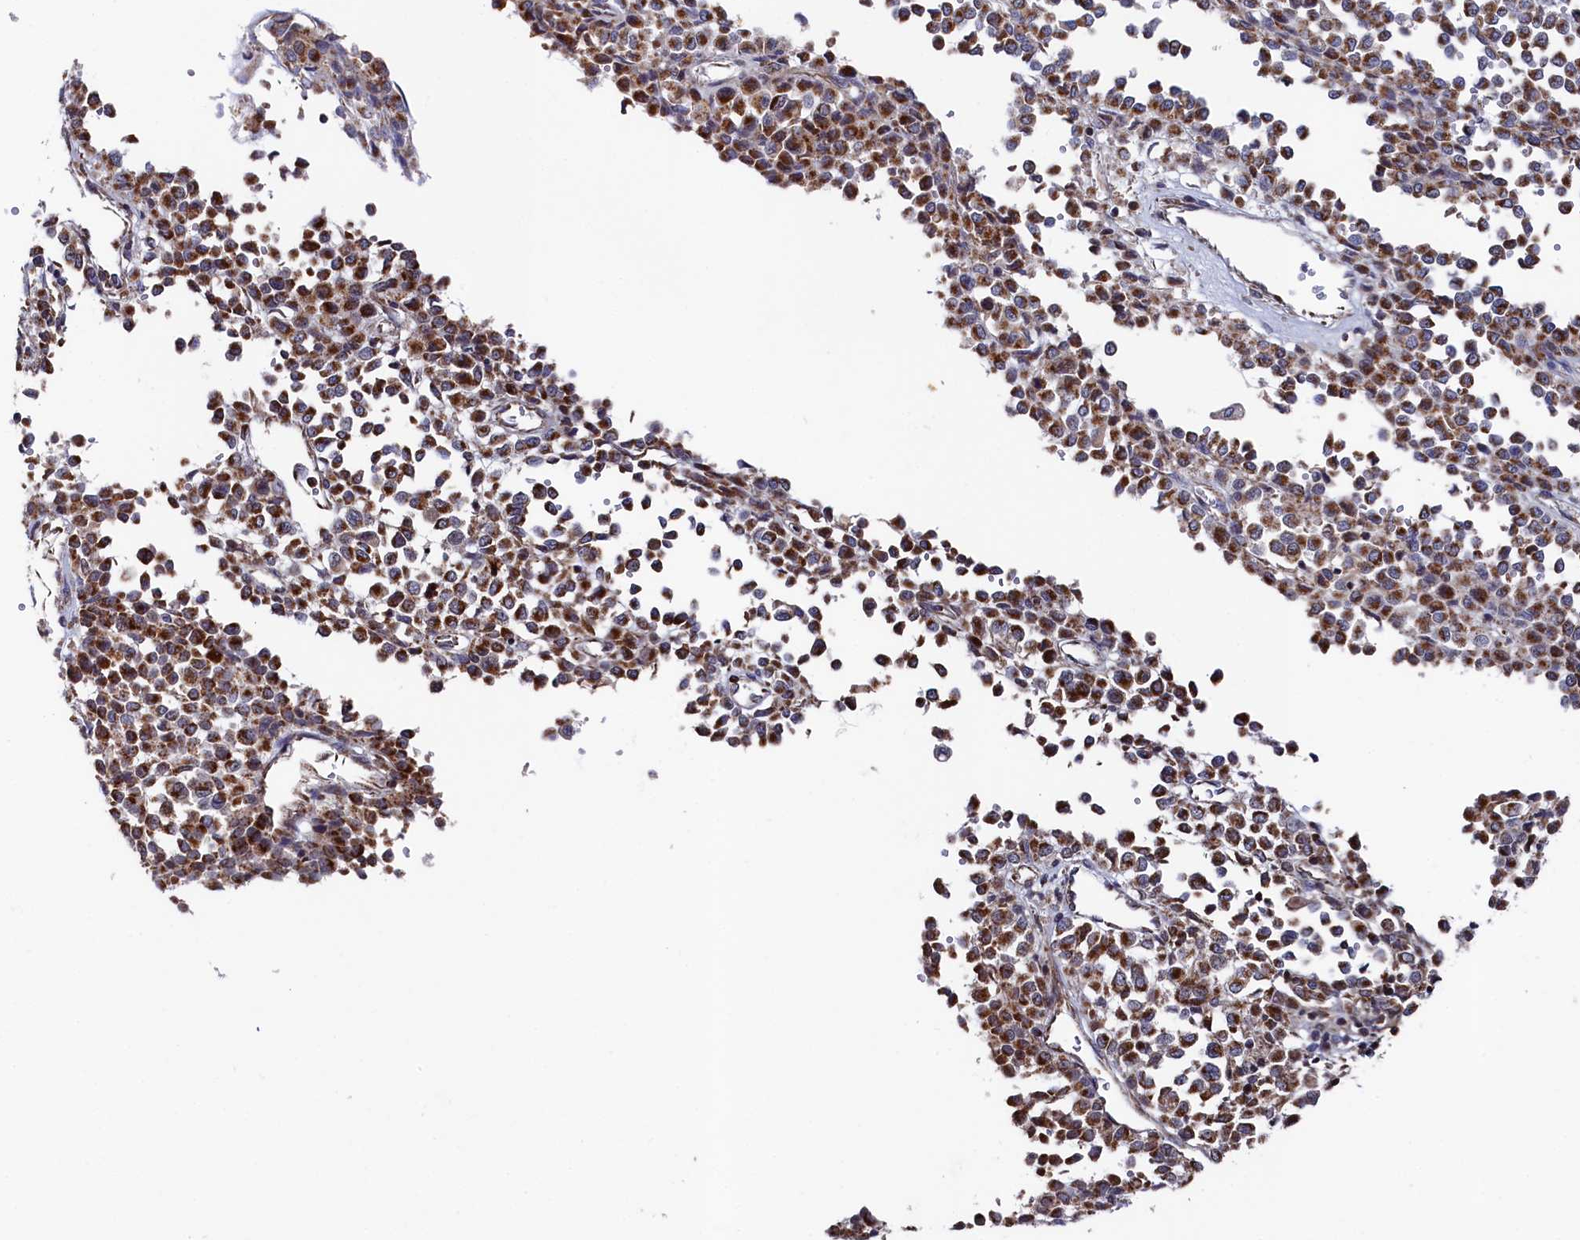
{"staining": {"intensity": "moderate", "quantity": ">75%", "location": "cytoplasmic/membranous"}, "tissue": "melanoma", "cell_type": "Tumor cells", "image_type": "cancer", "snomed": [{"axis": "morphology", "description": "Malignant melanoma, Metastatic site"}, {"axis": "topography", "description": "Pancreas"}], "caption": "Immunohistochemical staining of malignant melanoma (metastatic site) displays medium levels of moderate cytoplasmic/membranous staining in approximately >75% of tumor cells.", "gene": "CHCHD1", "patient": {"sex": "female", "age": 30}}